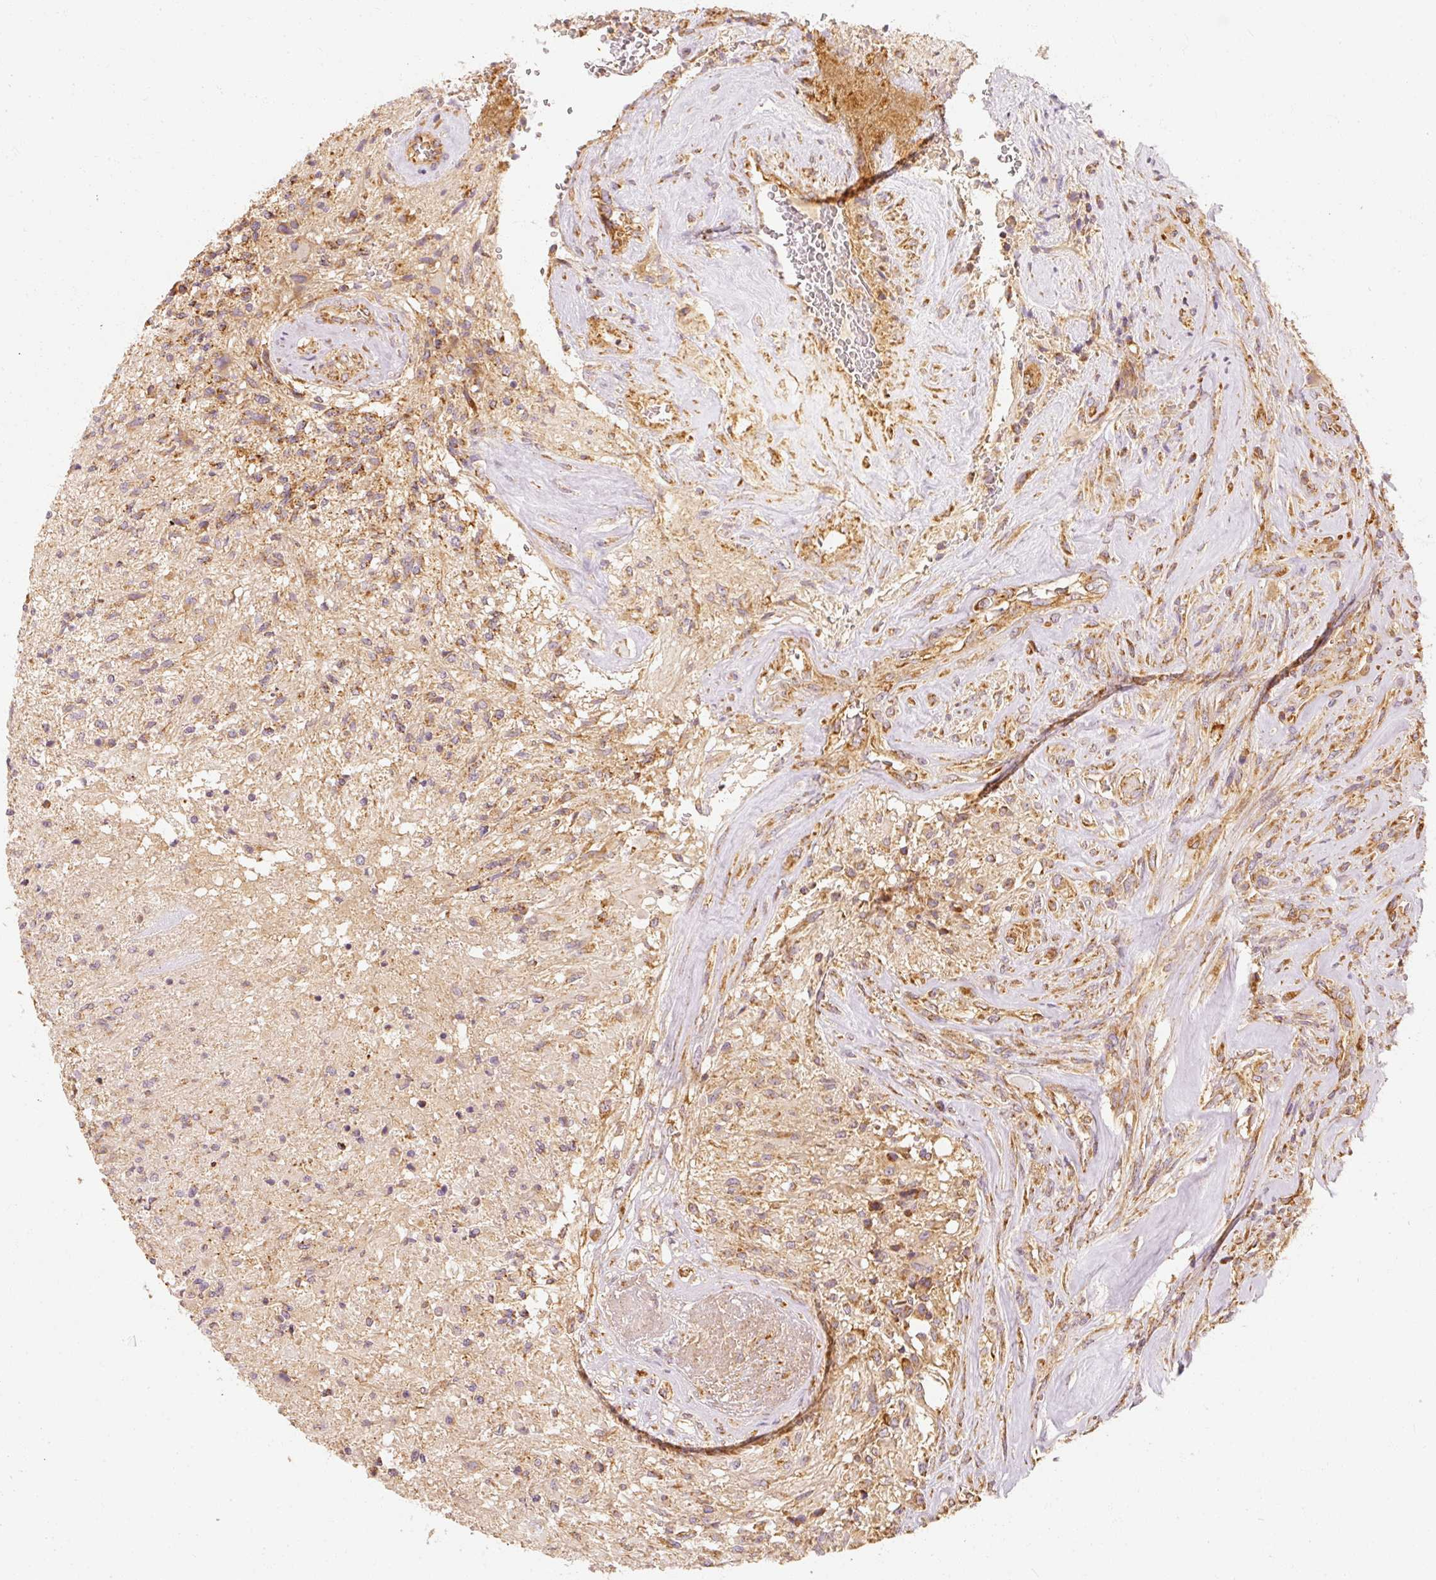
{"staining": {"intensity": "moderate", "quantity": ">75%", "location": "cytoplasmic/membranous"}, "tissue": "glioma", "cell_type": "Tumor cells", "image_type": "cancer", "snomed": [{"axis": "morphology", "description": "Glioma, malignant, High grade"}, {"axis": "topography", "description": "Brain"}], "caption": "Moderate cytoplasmic/membranous expression is seen in approximately >75% of tumor cells in glioma. Nuclei are stained in blue.", "gene": "TOMM40", "patient": {"sex": "male", "age": 56}}